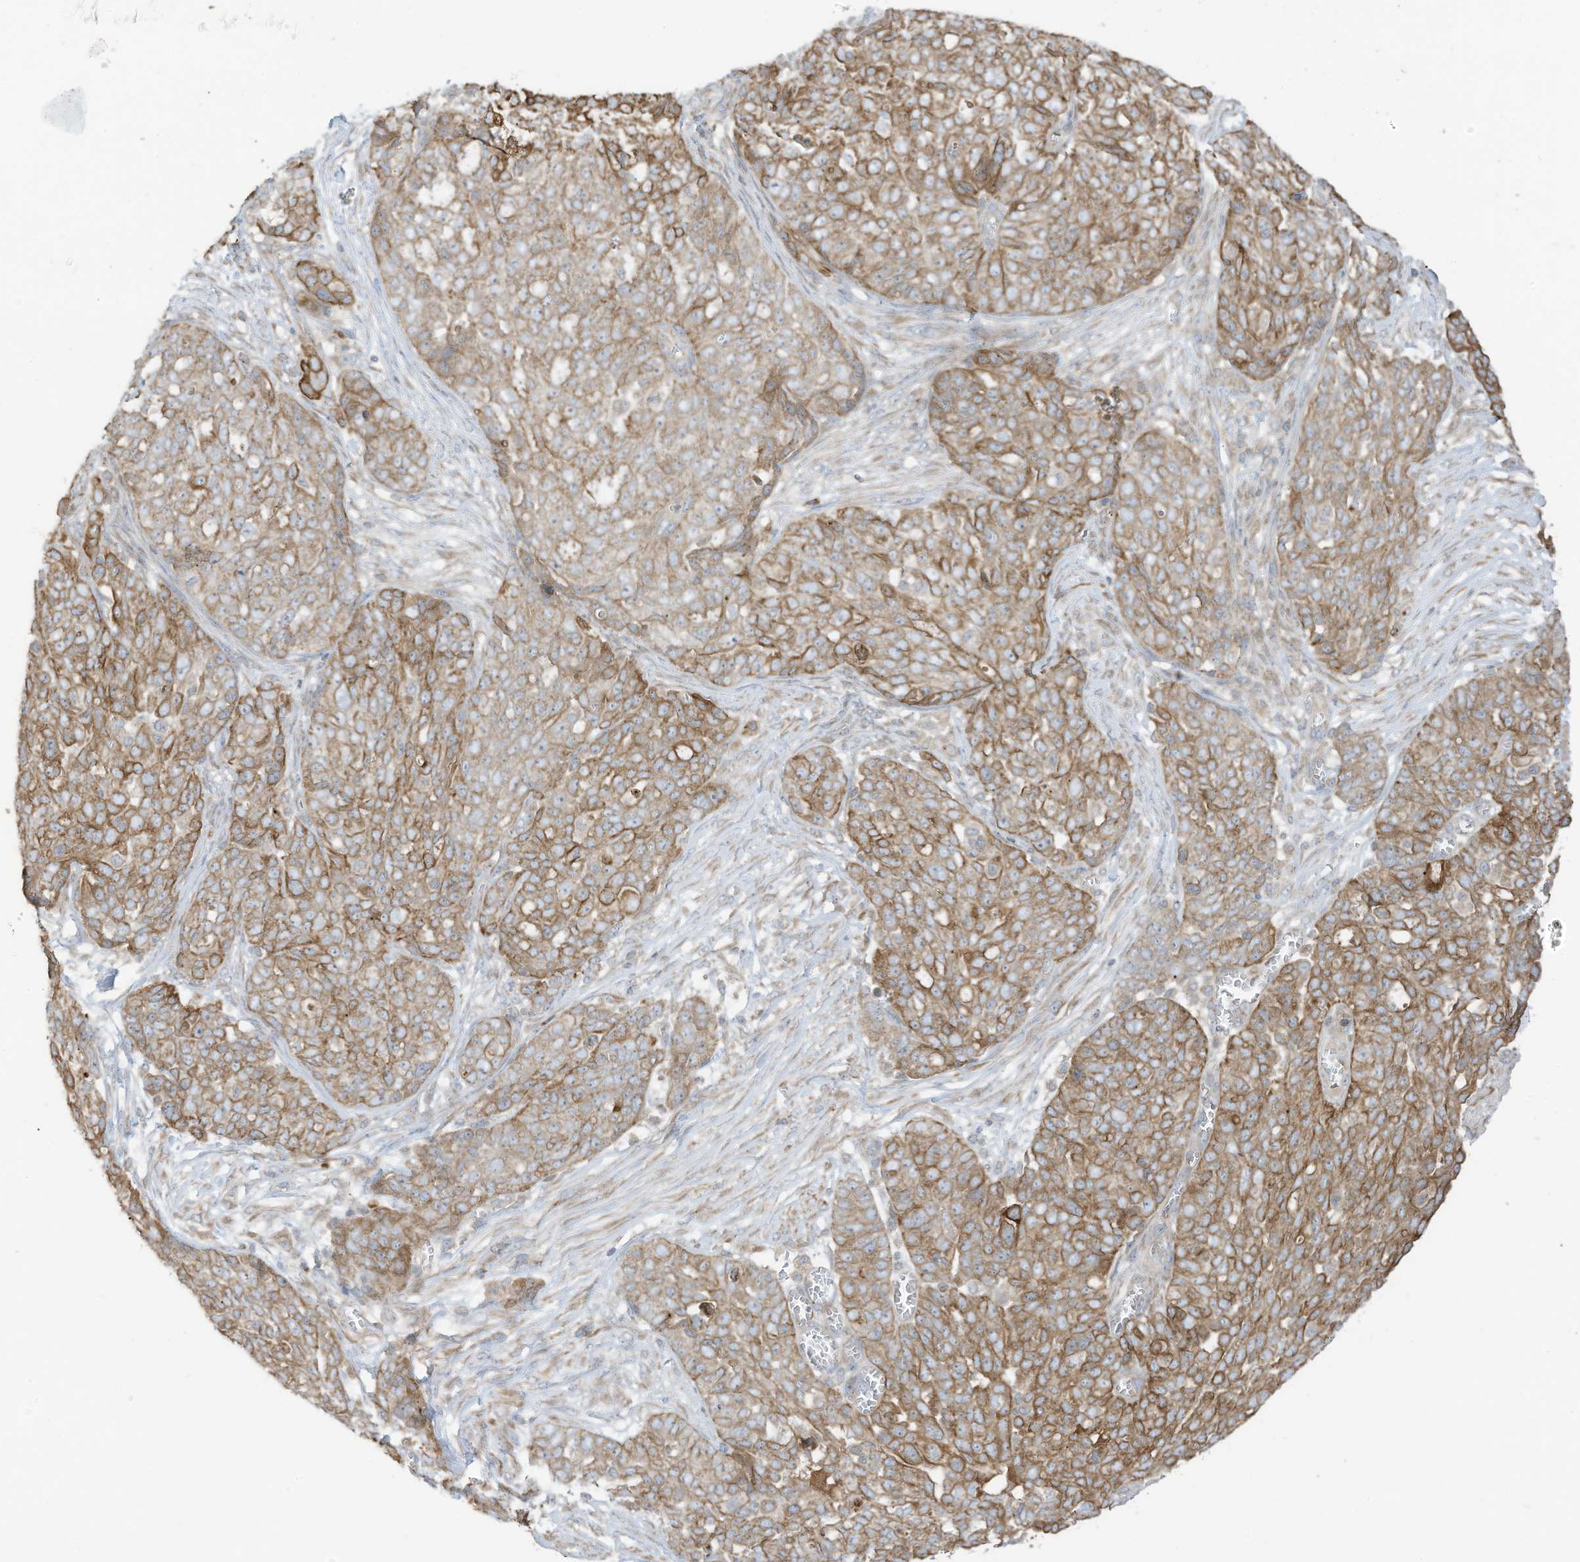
{"staining": {"intensity": "moderate", "quantity": ">75%", "location": "cytoplasmic/membranous"}, "tissue": "ovarian cancer", "cell_type": "Tumor cells", "image_type": "cancer", "snomed": [{"axis": "morphology", "description": "Cystadenocarcinoma, serous, NOS"}, {"axis": "topography", "description": "Soft tissue"}, {"axis": "topography", "description": "Ovary"}], "caption": "Tumor cells reveal medium levels of moderate cytoplasmic/membranous staining in approximately >75% of cells in human ovarian cancer. (DAB IHC with brightfield microscopy, high magnification).", "gene": "CGAS", "patient": {"sex": "female", "age": 57}}